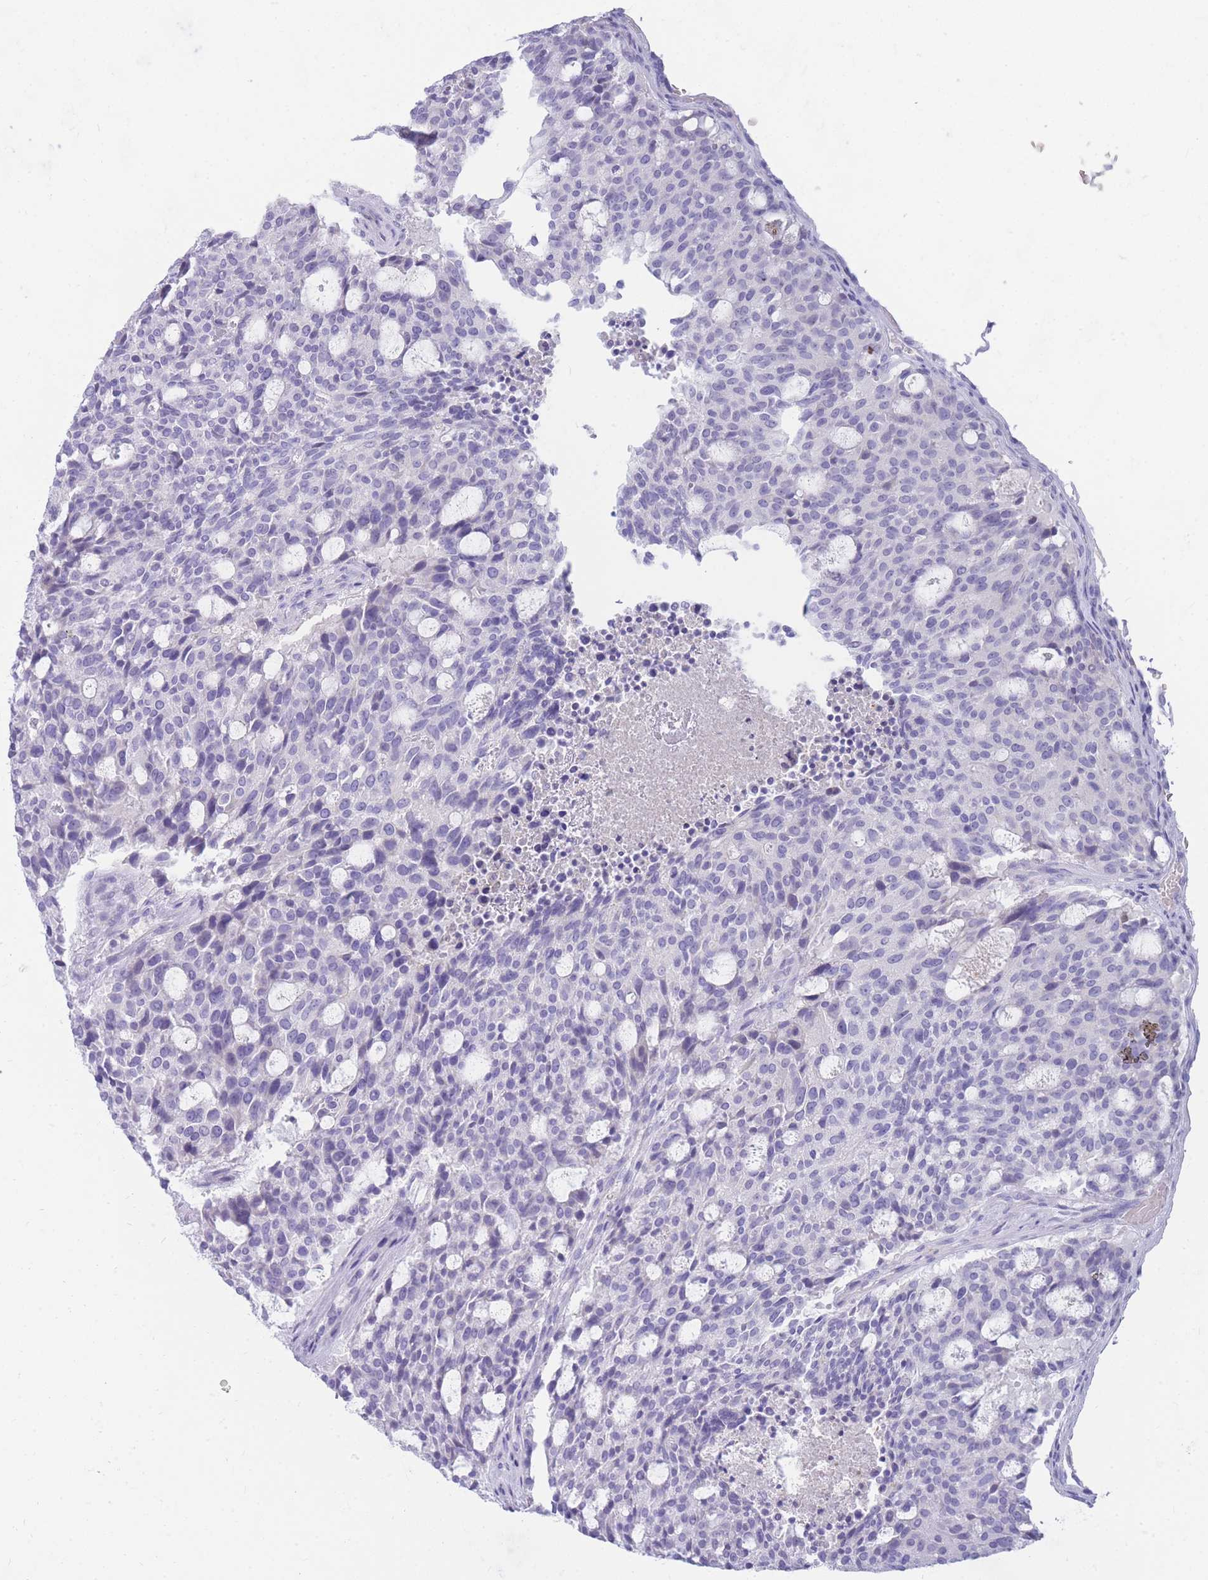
{"staining": {"intensity": "negative", "quantity": "none", "location": "none"}, "tissue": "carcinoid", "cell_type": "Tumor cells", "image_type": "cancer", "snomed": [{"axis": "morphology", "description": "Carcinoid, malignant, NOS"}, {"axis": "topography", "description": "Pancreas"}], "caption": "DAB immunohistochemical staining of malignant carcinoid displays no significant staining in tumor cells.", "gene": "NKX1-2", "patient": {"sex": "female", "age": 54}}